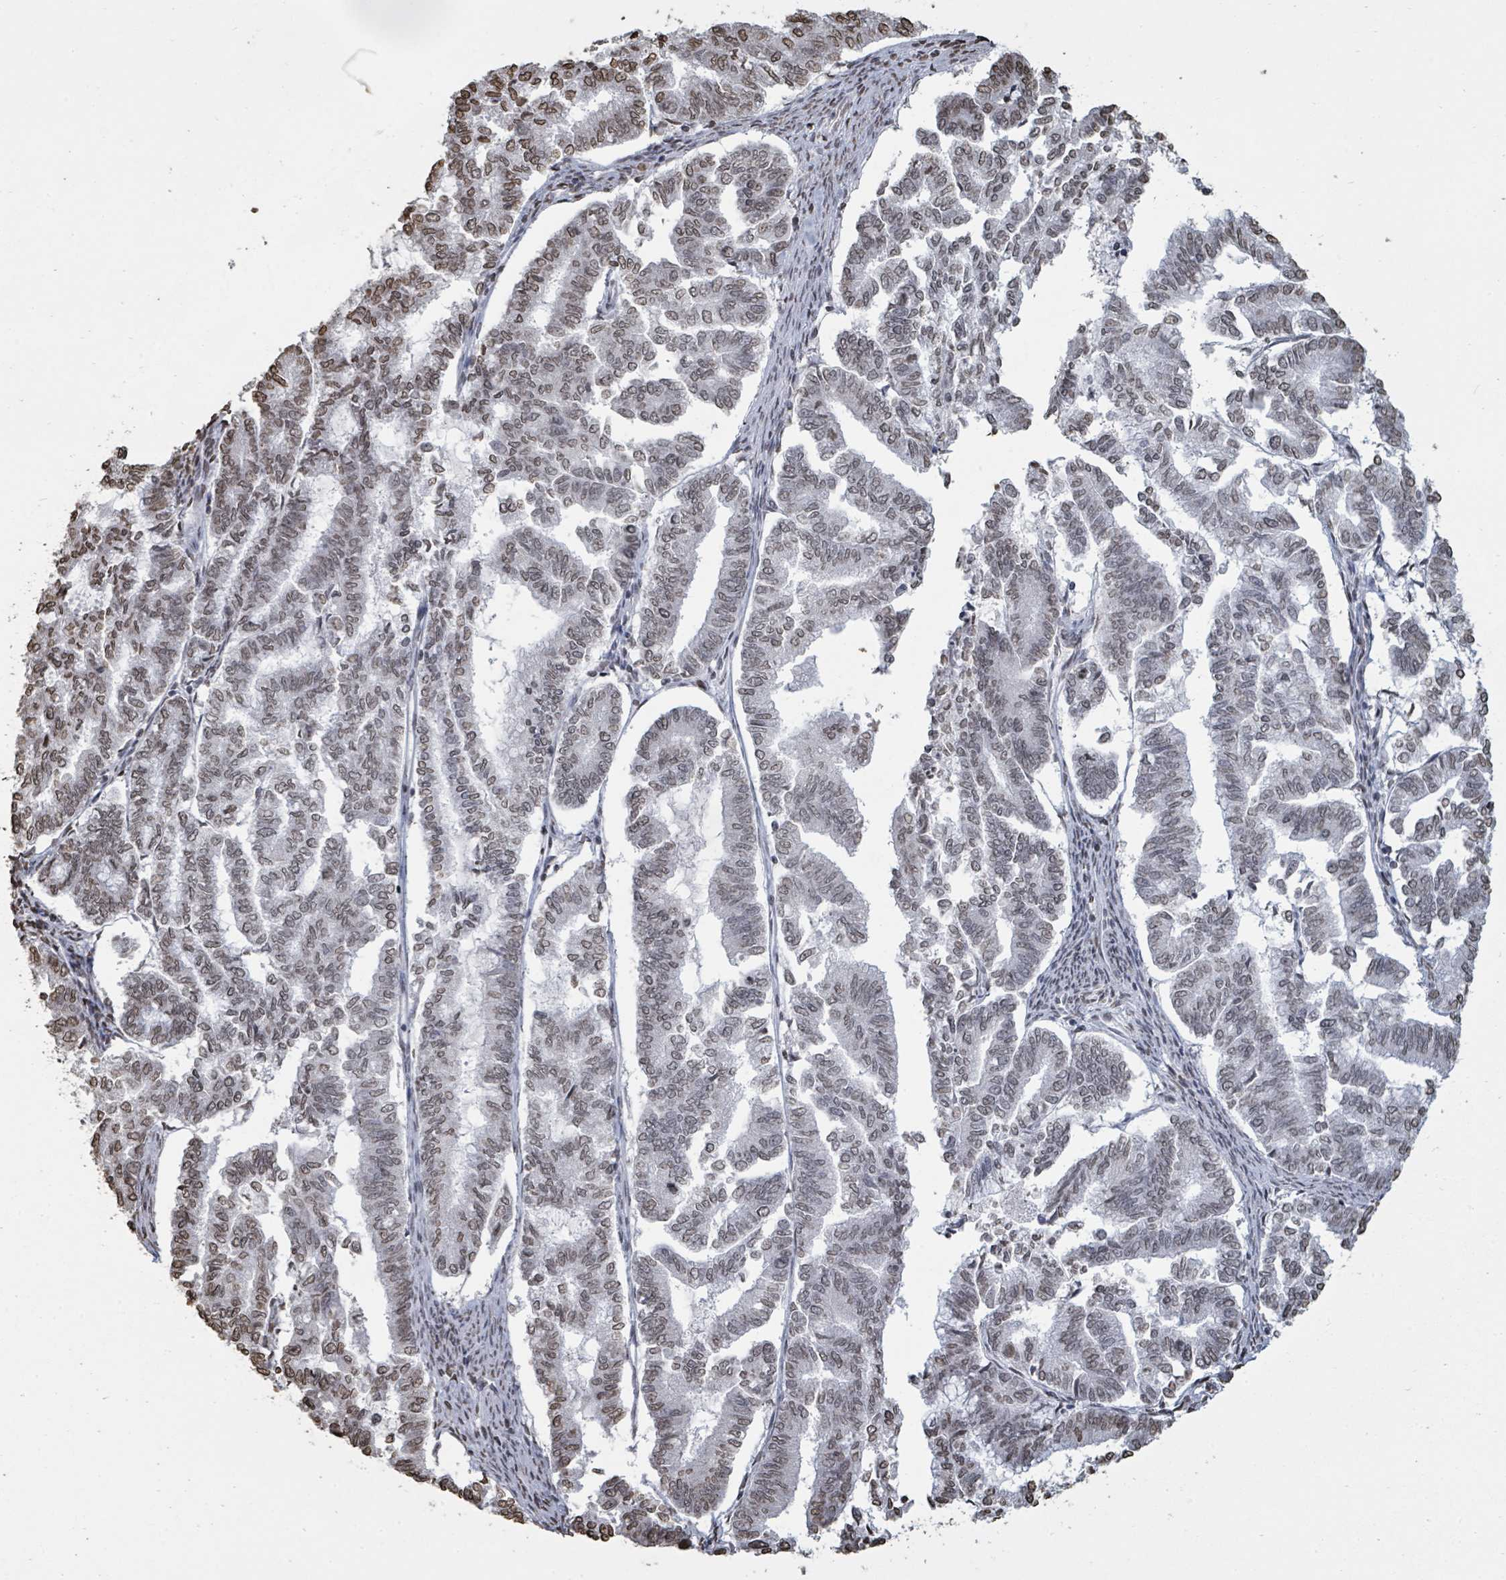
{"staining": {"intensity": "weak", "quantity": "25%-75%", "location": "nuclear"}, "tissue": "endometrial cancer", "cell_type": "Tumor cells", "image_type": "cancer", "snomed": [{"axis": "morphology", "description": "Adenocarcinoma, NOS"}, {"axis": "topography", "description": "Endometrium"}], "caption": "DAB immunohistochemical staining of adenocarcinoma (endometrial) reveals weak nuclear protein expression in about 25%-75% of tumor cells.", "gene": "MRPS12", "patient": {"sex": "female", "age": 79}}